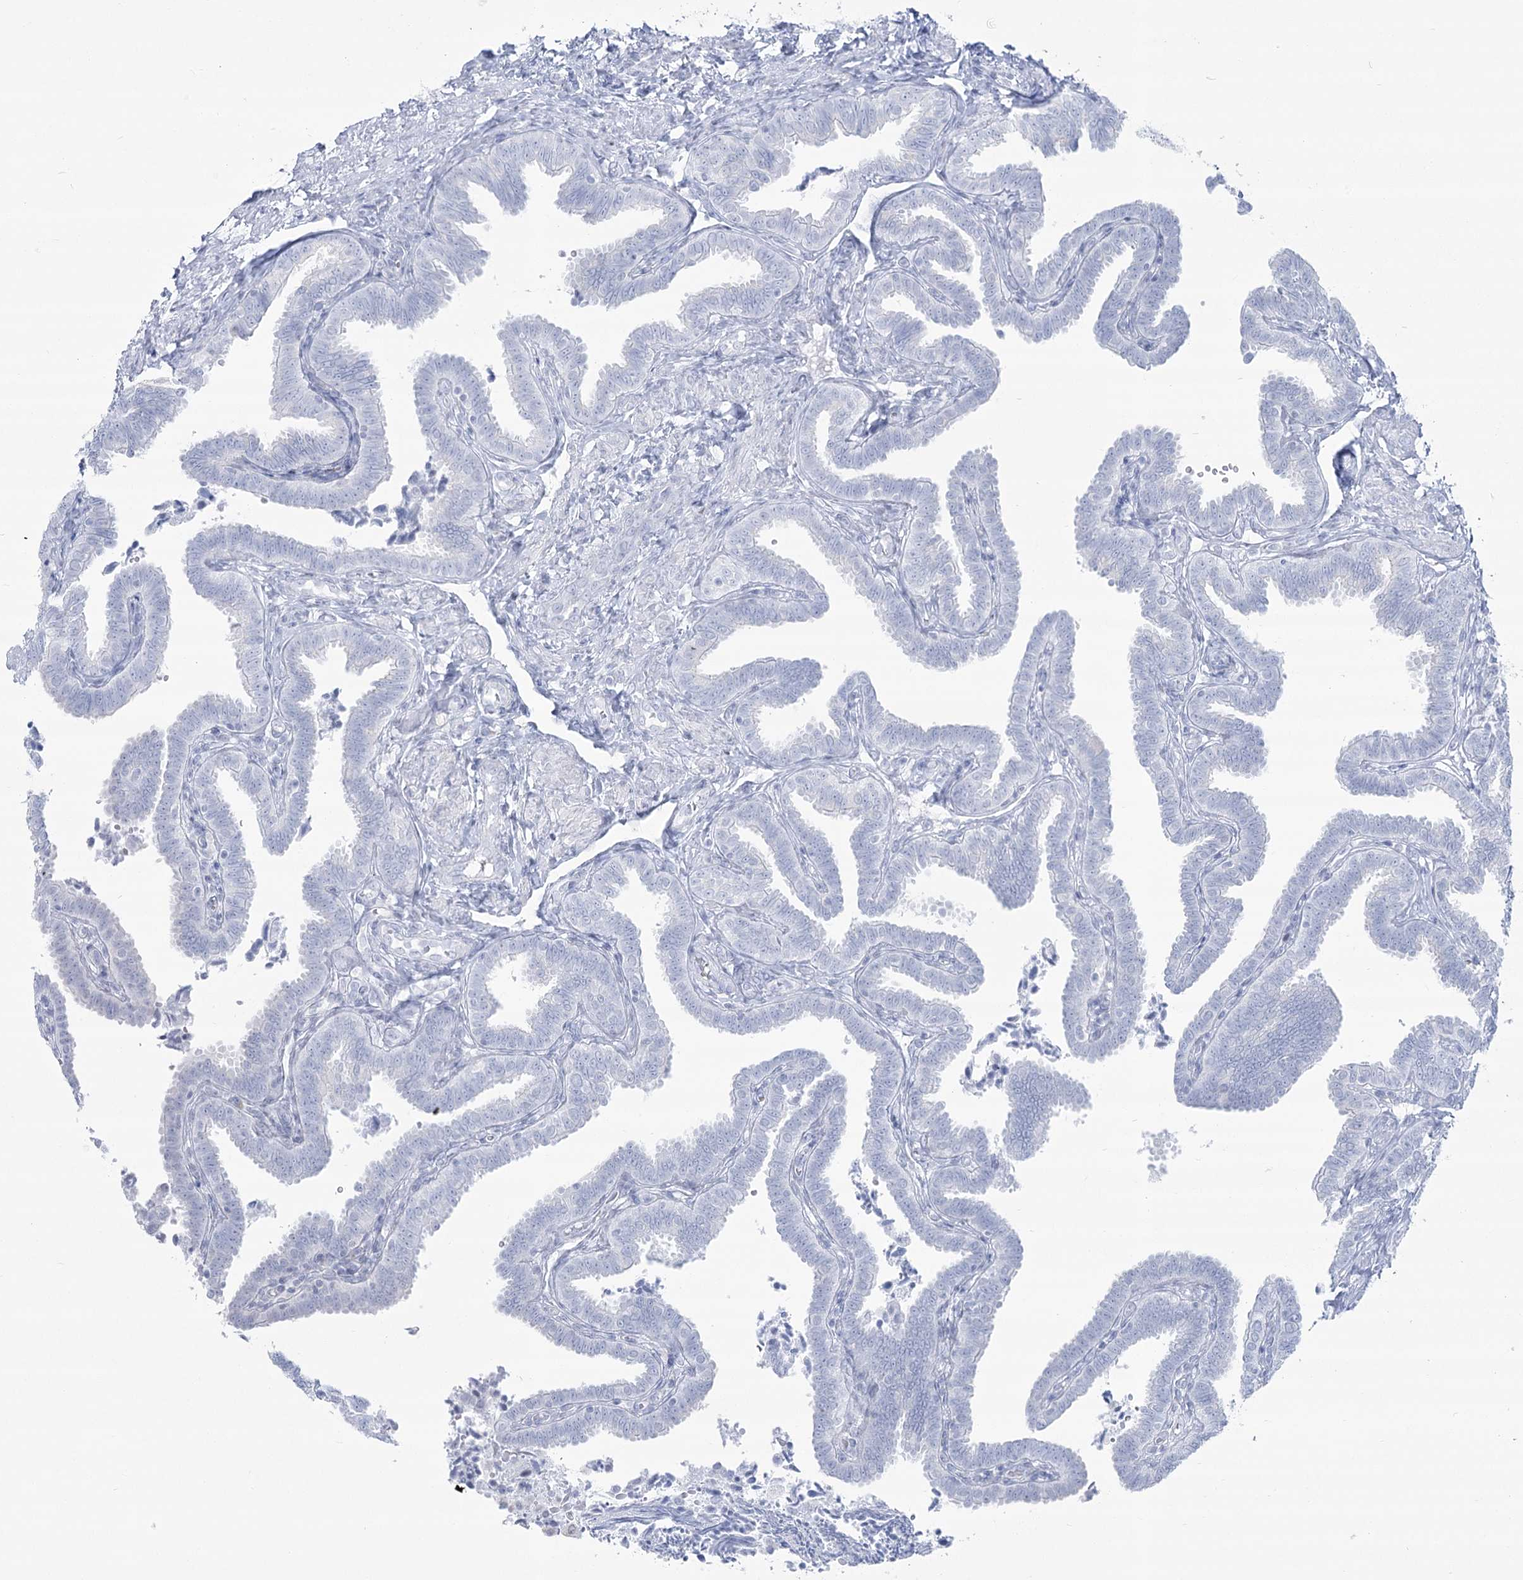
{"staining": {"intensity": "negative", "quantity": "none", "location": "none"}, "tissue": "fallopian tube", "cell_type": "Glandular cells", "image_type": "normal", "snomed": [{"axis": "morphology", "description": "Normal tissue, NOS"}, {"axis": "topography", "description": "Fallopian tube"}], "caption": "Immunohistochemical staining of benign fallopian tube reveals no significant positivity in glandular cells.", "gene": "ZNF843", "patient": {"sex": "female", "age": 39}}